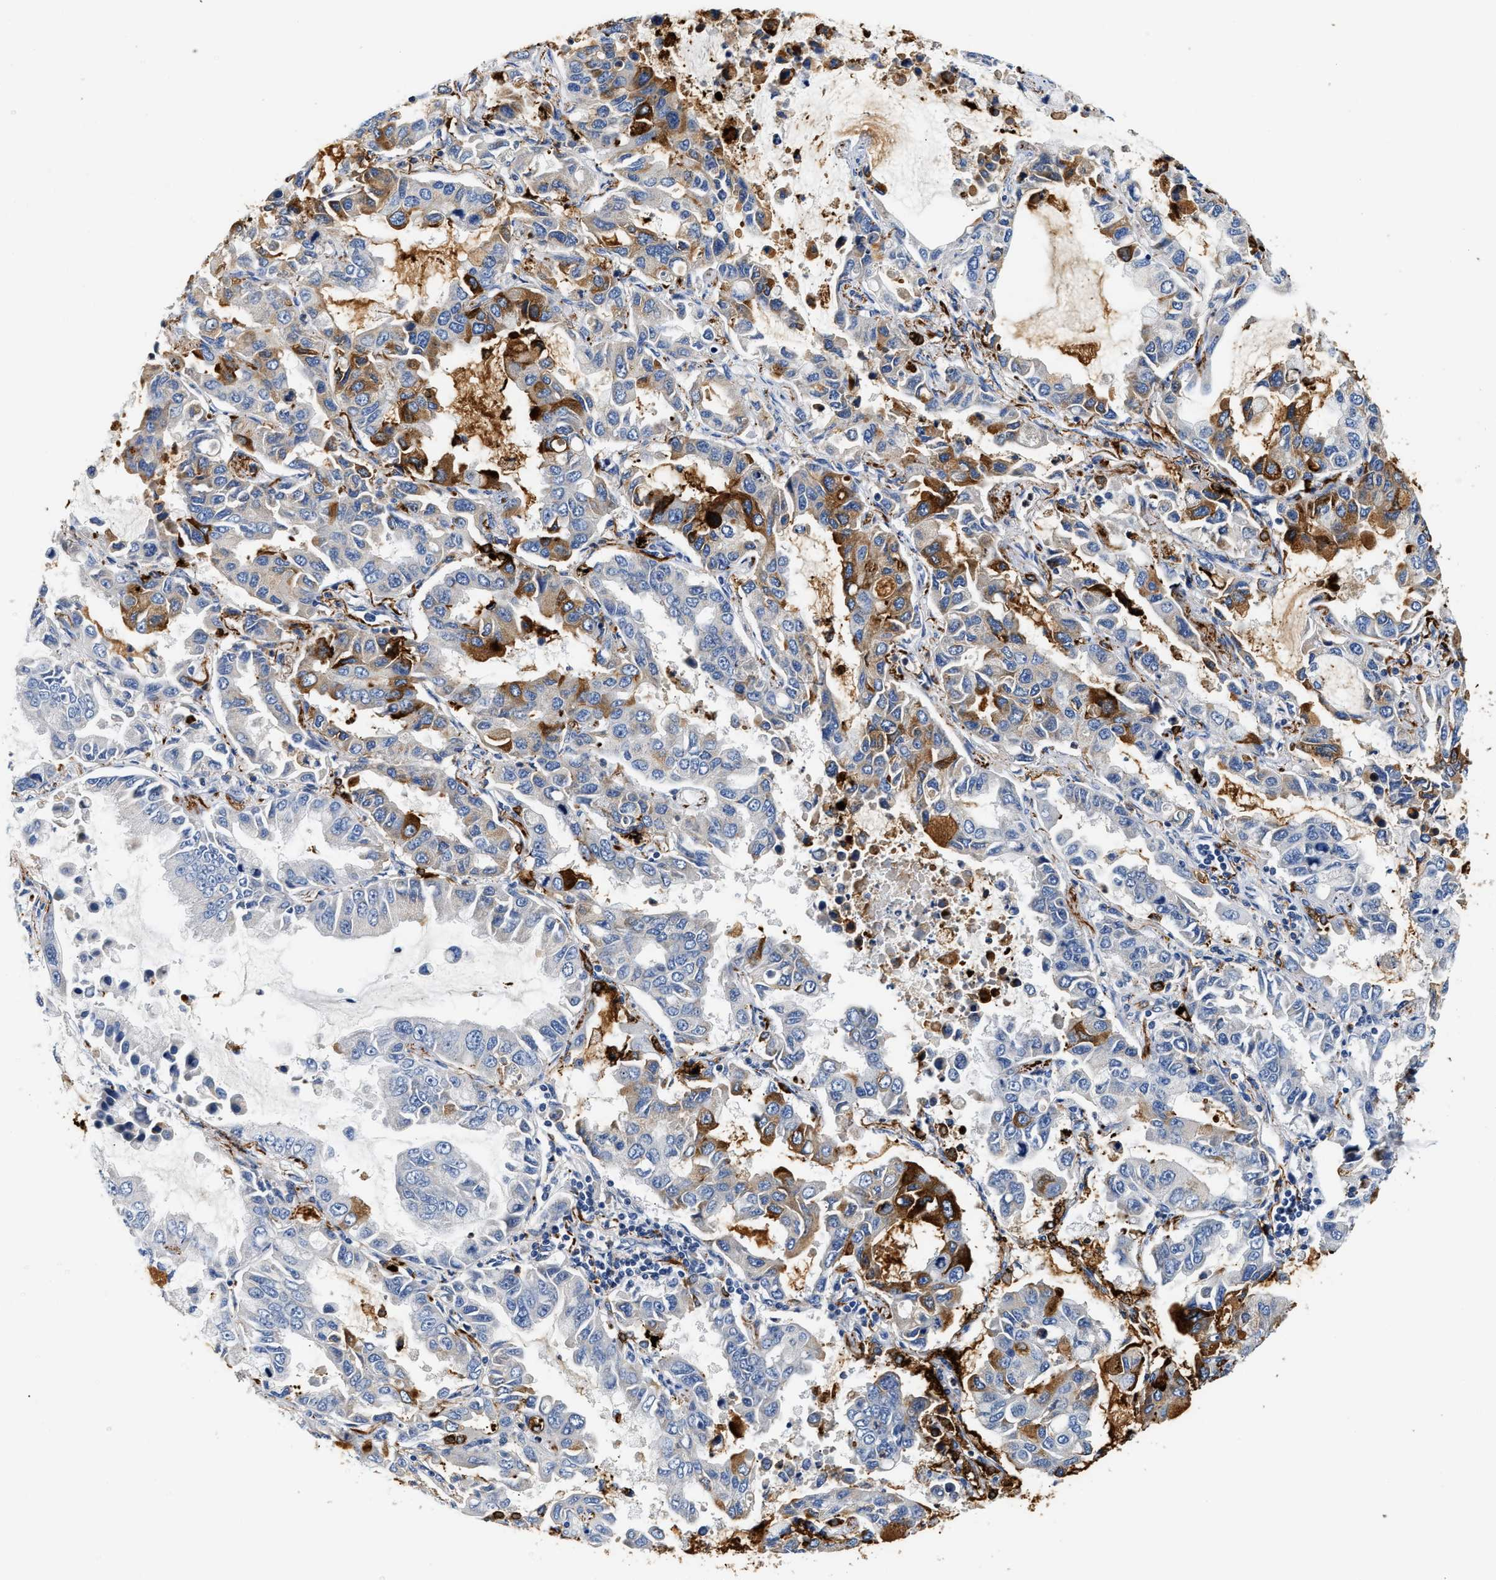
{"staining": {"intensity": "moderate", "quantity": "<25%", "location": "cytoplasmic/membranous"}, "tissue": "lung cancer", "cell_type": "Tumor cells", "image_type": "cancer", "snomed": [{"axis": "morphology", "description": "Adenocarcinoma, NOS"}, {"axis": "topography", "description": "Lung"}], "caption": "Human lung cancer (adenocarcinoma) stained for a protein (brown) shows moderate cytoplasmic/membranous positive positivity in about <25% of tumor cells.", "gene": "FAM185A", "patient": {"sex": "male", "age": 64}}